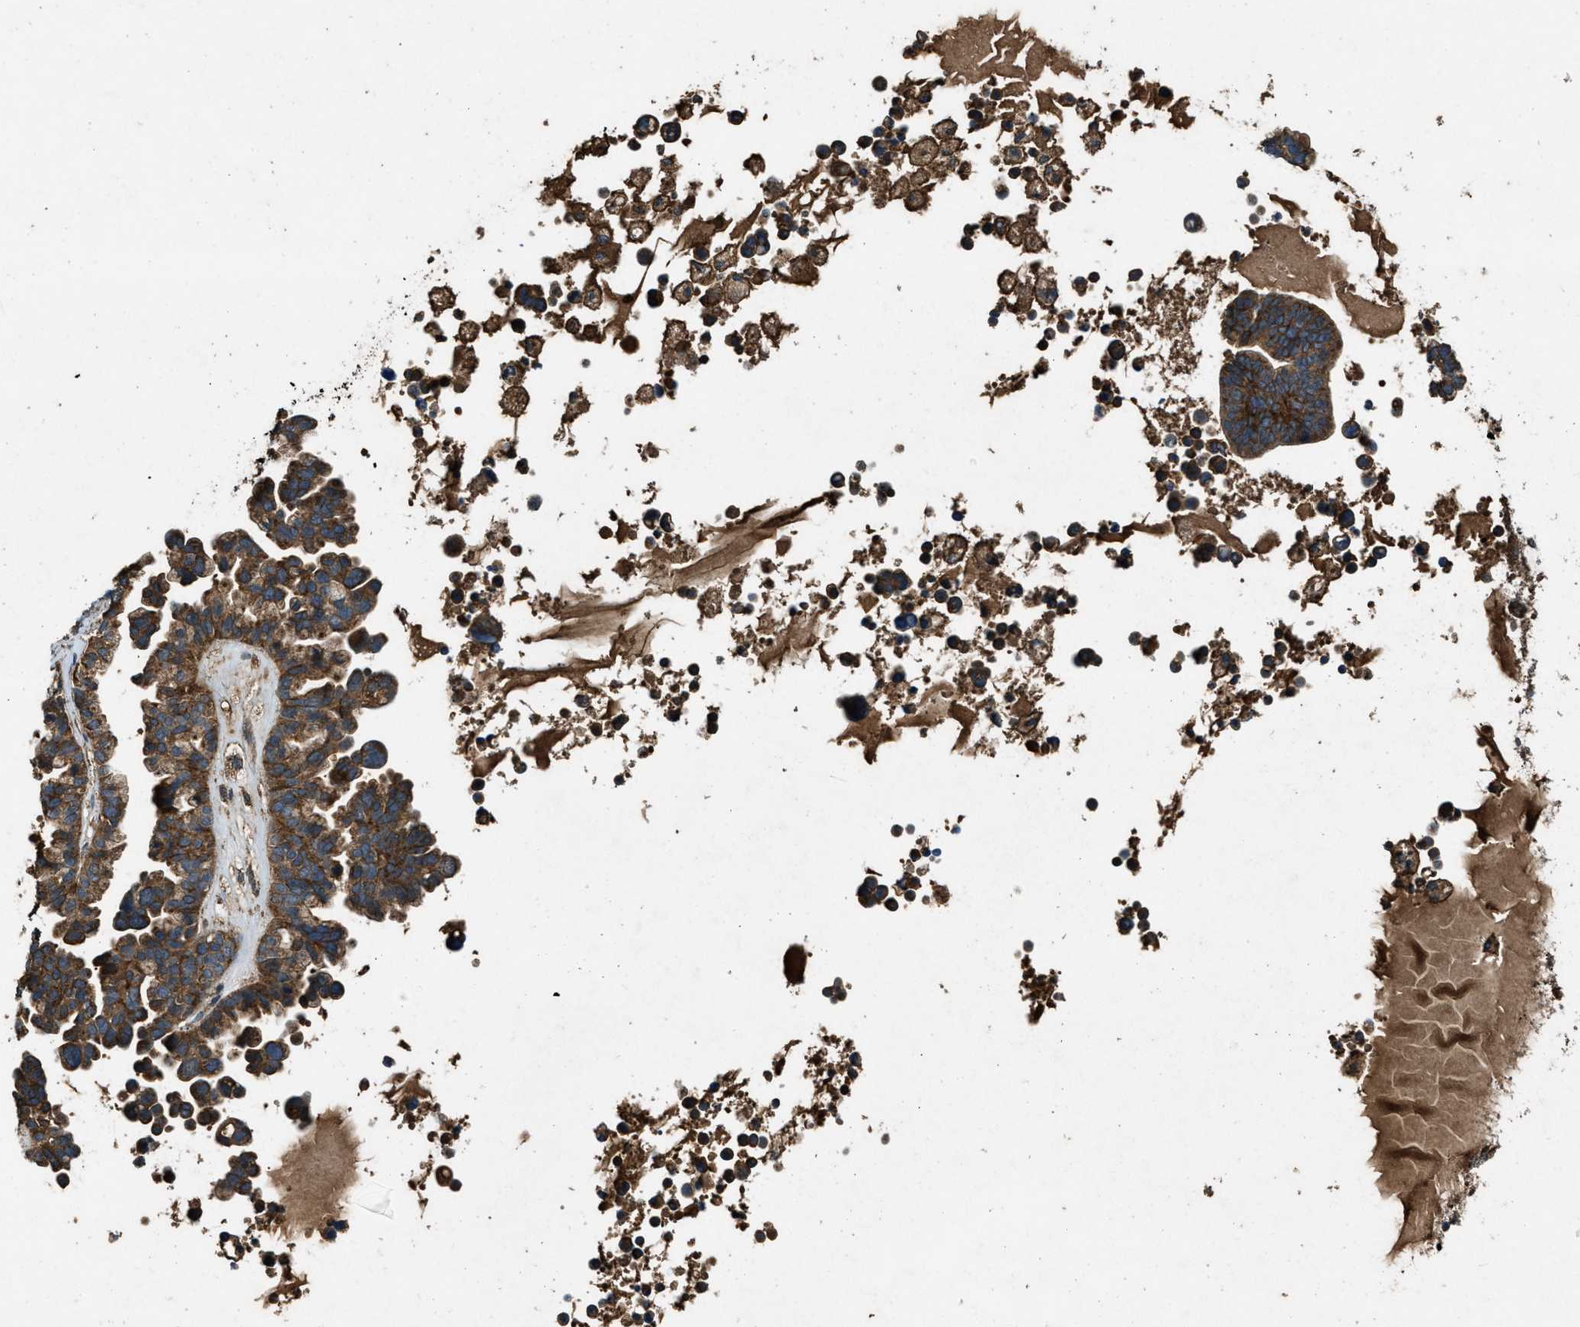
{"staining": {"intensity": "moderate", "quantity": ">75%", "location": "cytoplasmic/membranous"}, "tissue": "ovarian cancer", "cell_type": "Tumor cells", "image_type": "cancer", "snomed": [{"axis": "morphology", "description": "Cystadenocarcinoma, serous, NOS"}, {"axis": "topography", "description": "Ovary"}], "caption": "This is an image of immunohistochemistry (IHC) staining of serous cystadenocarcinoma (ovarian), which shows moderate positivity in the cytoplasmic/membranous of tumor cells.", "gene": "MAP3K8", "patient": {"sex": "female", "age": 56}}